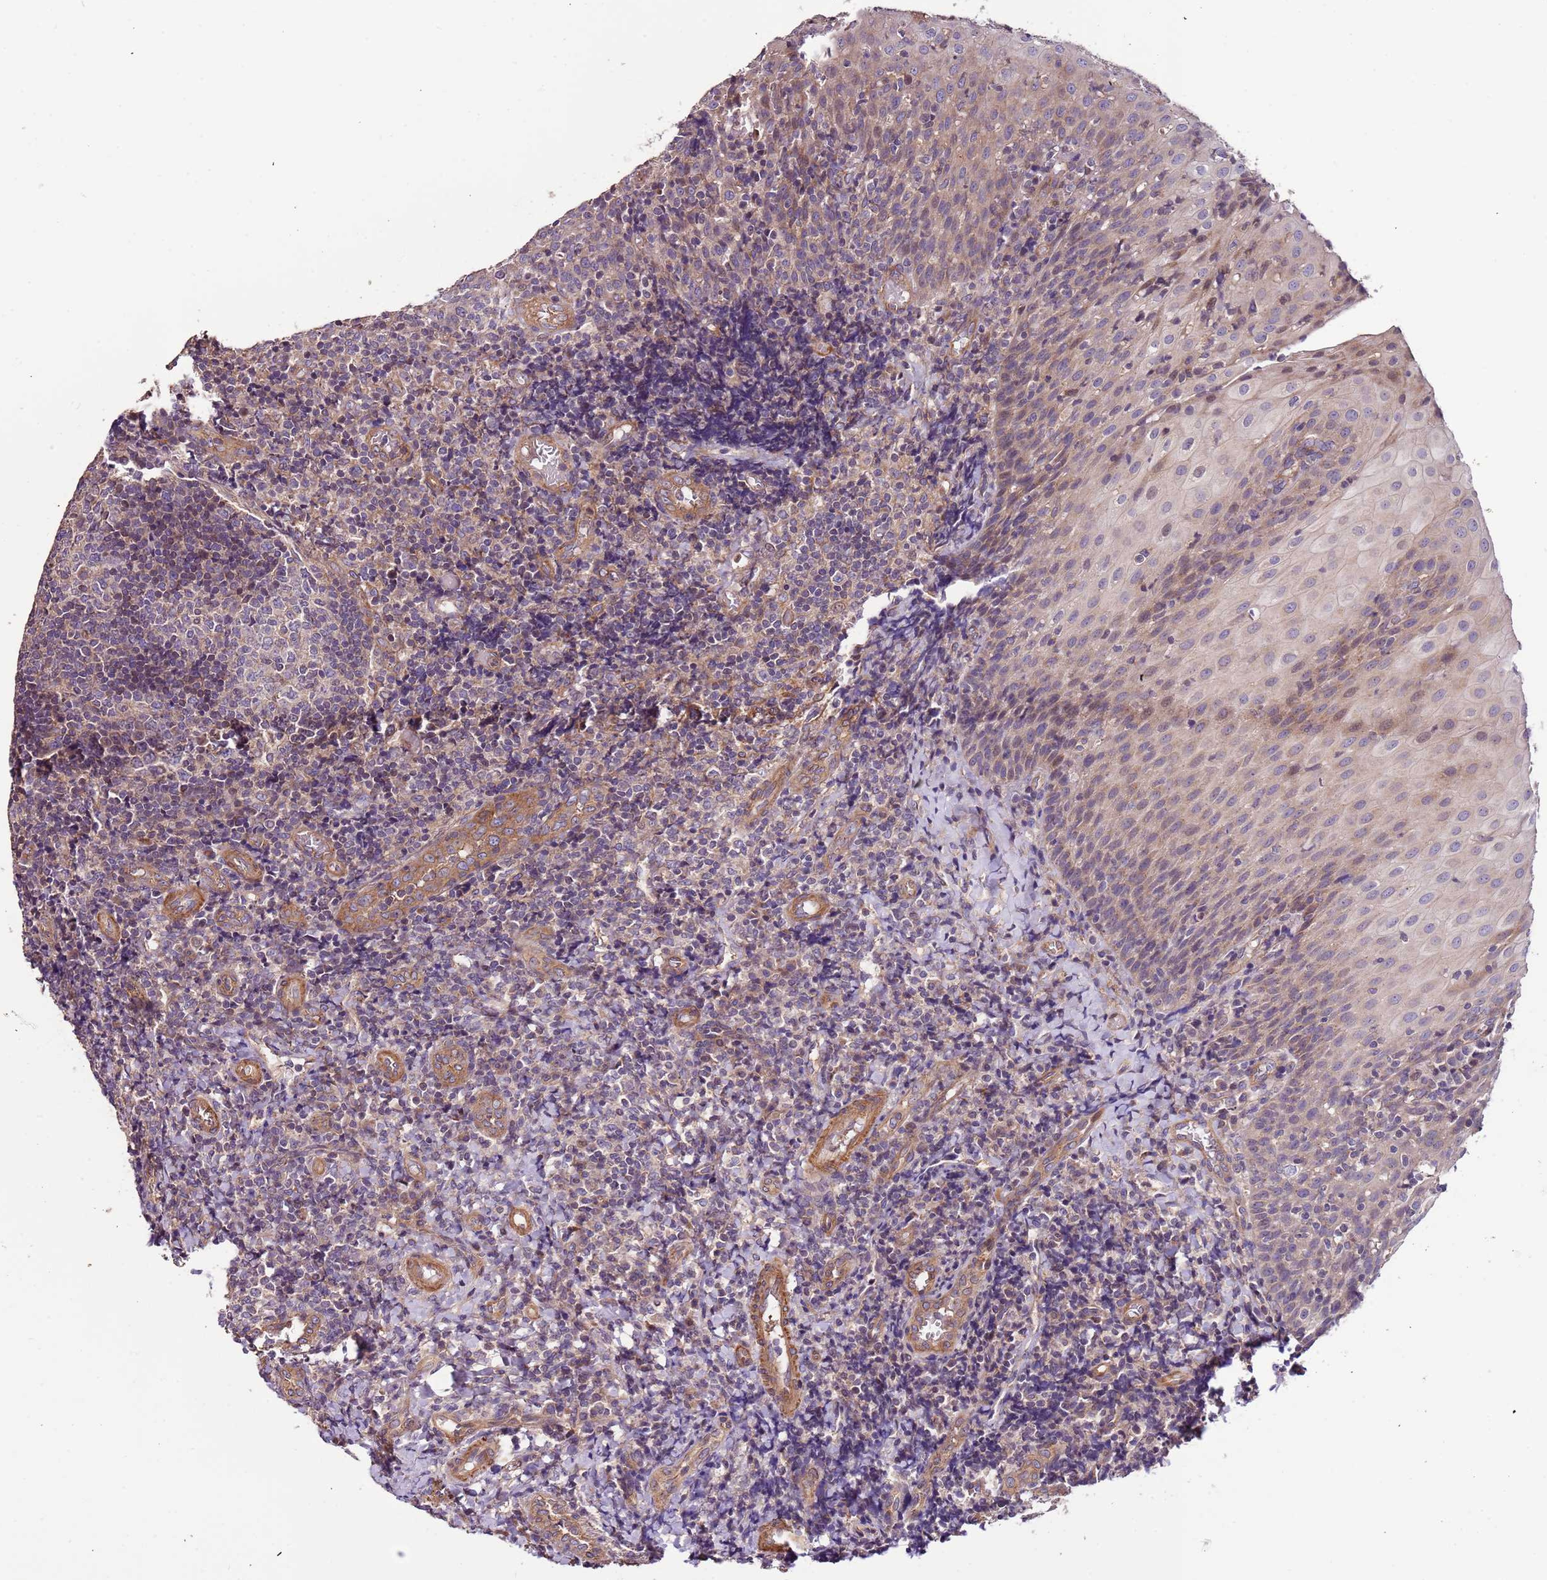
{"staining": {"intensity": "negative", "quantity": "none", "location": "none"}, "tissue": "tonsil", "cell_type": "Germinal center cells", "image_type": "normal", "snomed": [{"axis": "morphology", "description": "Normal tissue, NOS"}, {"axis": "topography", "description": "Tonsil"}], "caption": "This is an IHC photomicrograph of unremarkable tonsil. There is no expression in germinal center cells.", "gene": "LAMB4", "patient": {"sex": "female", "age": 19}}